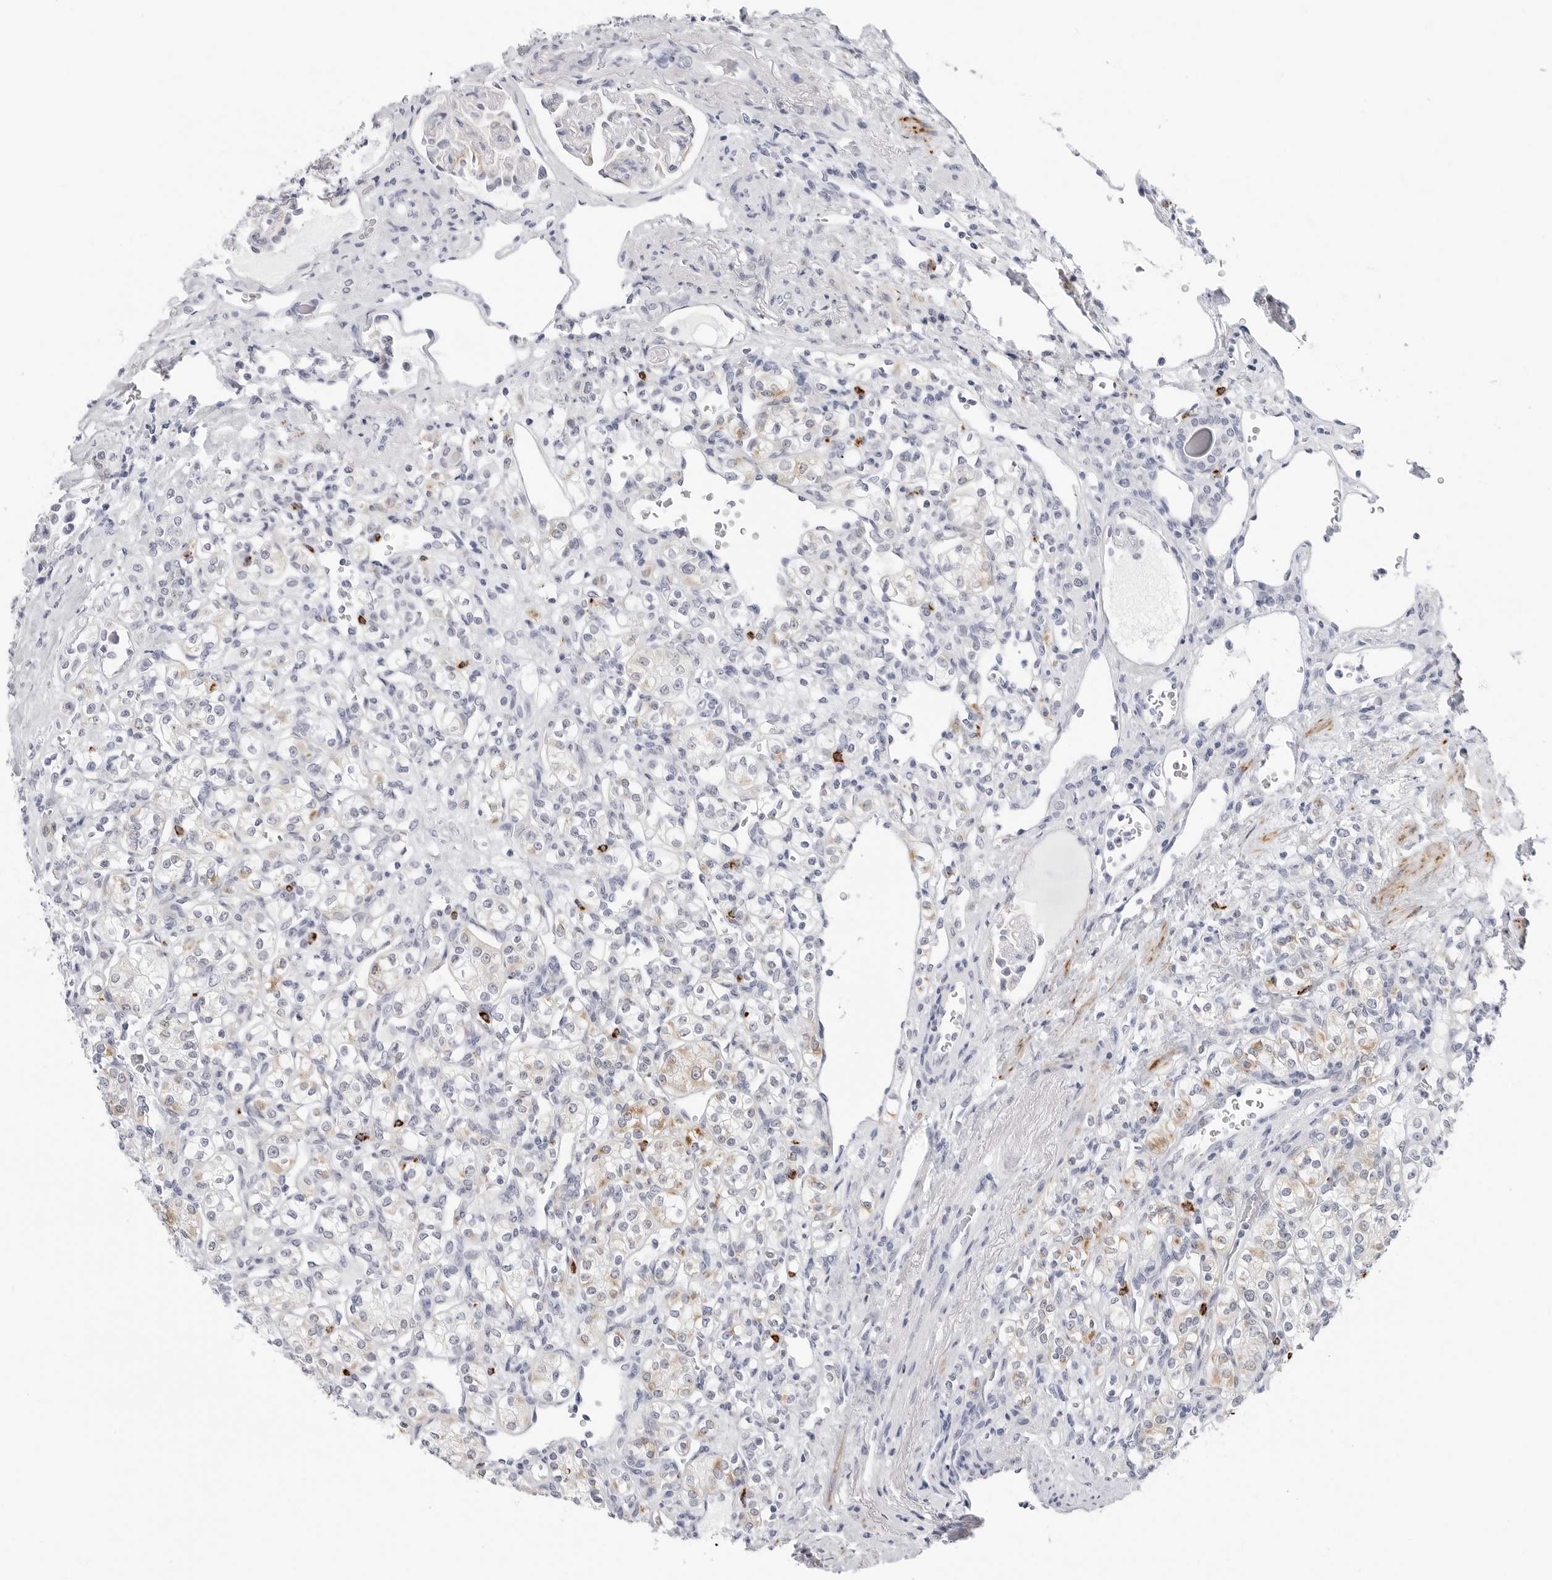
{"staining": {"intensity": "weak", "quantity": "<25%", "location": "cytoplasmic/membranous"}, "tissue": "renal cancer", "cell_type": "Tumor cells", "image_type": "cancer", "snomed": [{"axis": "morphology", "description": "Adenocarcinoma, NOS"}, {"axis": "topography", "description": "Kidney"}], "caption": "This micrograph is of renal adenocarcinoma stained with immunohistochemistry (IHC) to label a protein in brown with the nuclei are counter-stained blue. There is no positivity in tumor cells. (DAB (3,3'-diaminobenzidine) IHC with hematoxylin counter stain).", "gene": "HSPB7", "patient": {"sex": "male", "age": 77}}